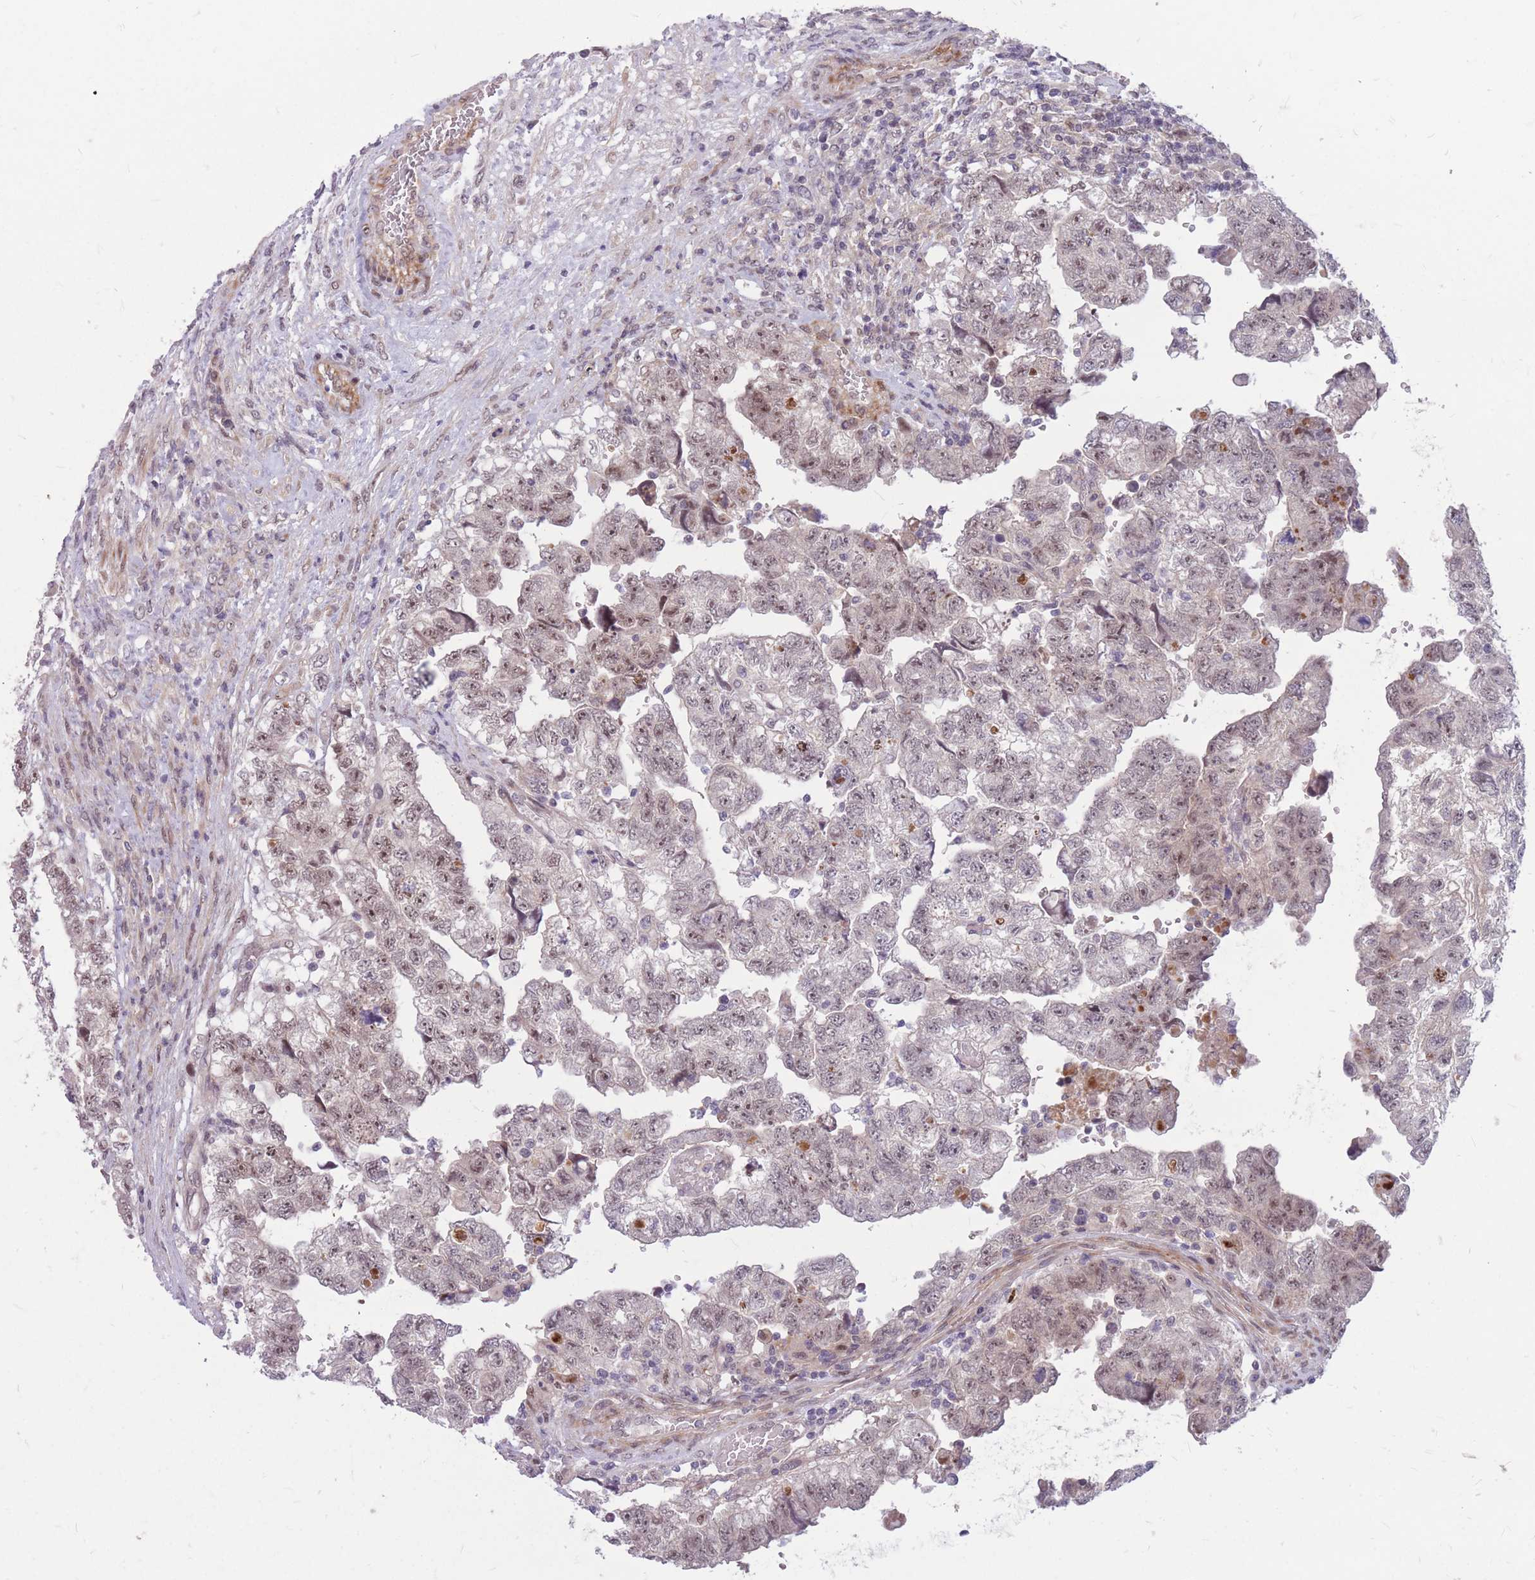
{"staining": {"intensity": "weak", "quantity": "25%-75%", "location": "nuclear"}, "tissue": "testis cancer", "cell_type": "Tumor cells", "image_type": "cancer", "snomed": [{"axis": "morphology", "description": "Carcinoma, Embryonal, NOS"}, {"axis": "topography", "description": "Testis"}], "caption": "This histopathology image exhibits immunohistochemistry staining of embryonal carcinoma (testis), with low weak nuclear expression in approximately 25%-75% of tumor cells.", "gene": "ERCC2", "patient": {"sex": "male", "age": 36}}